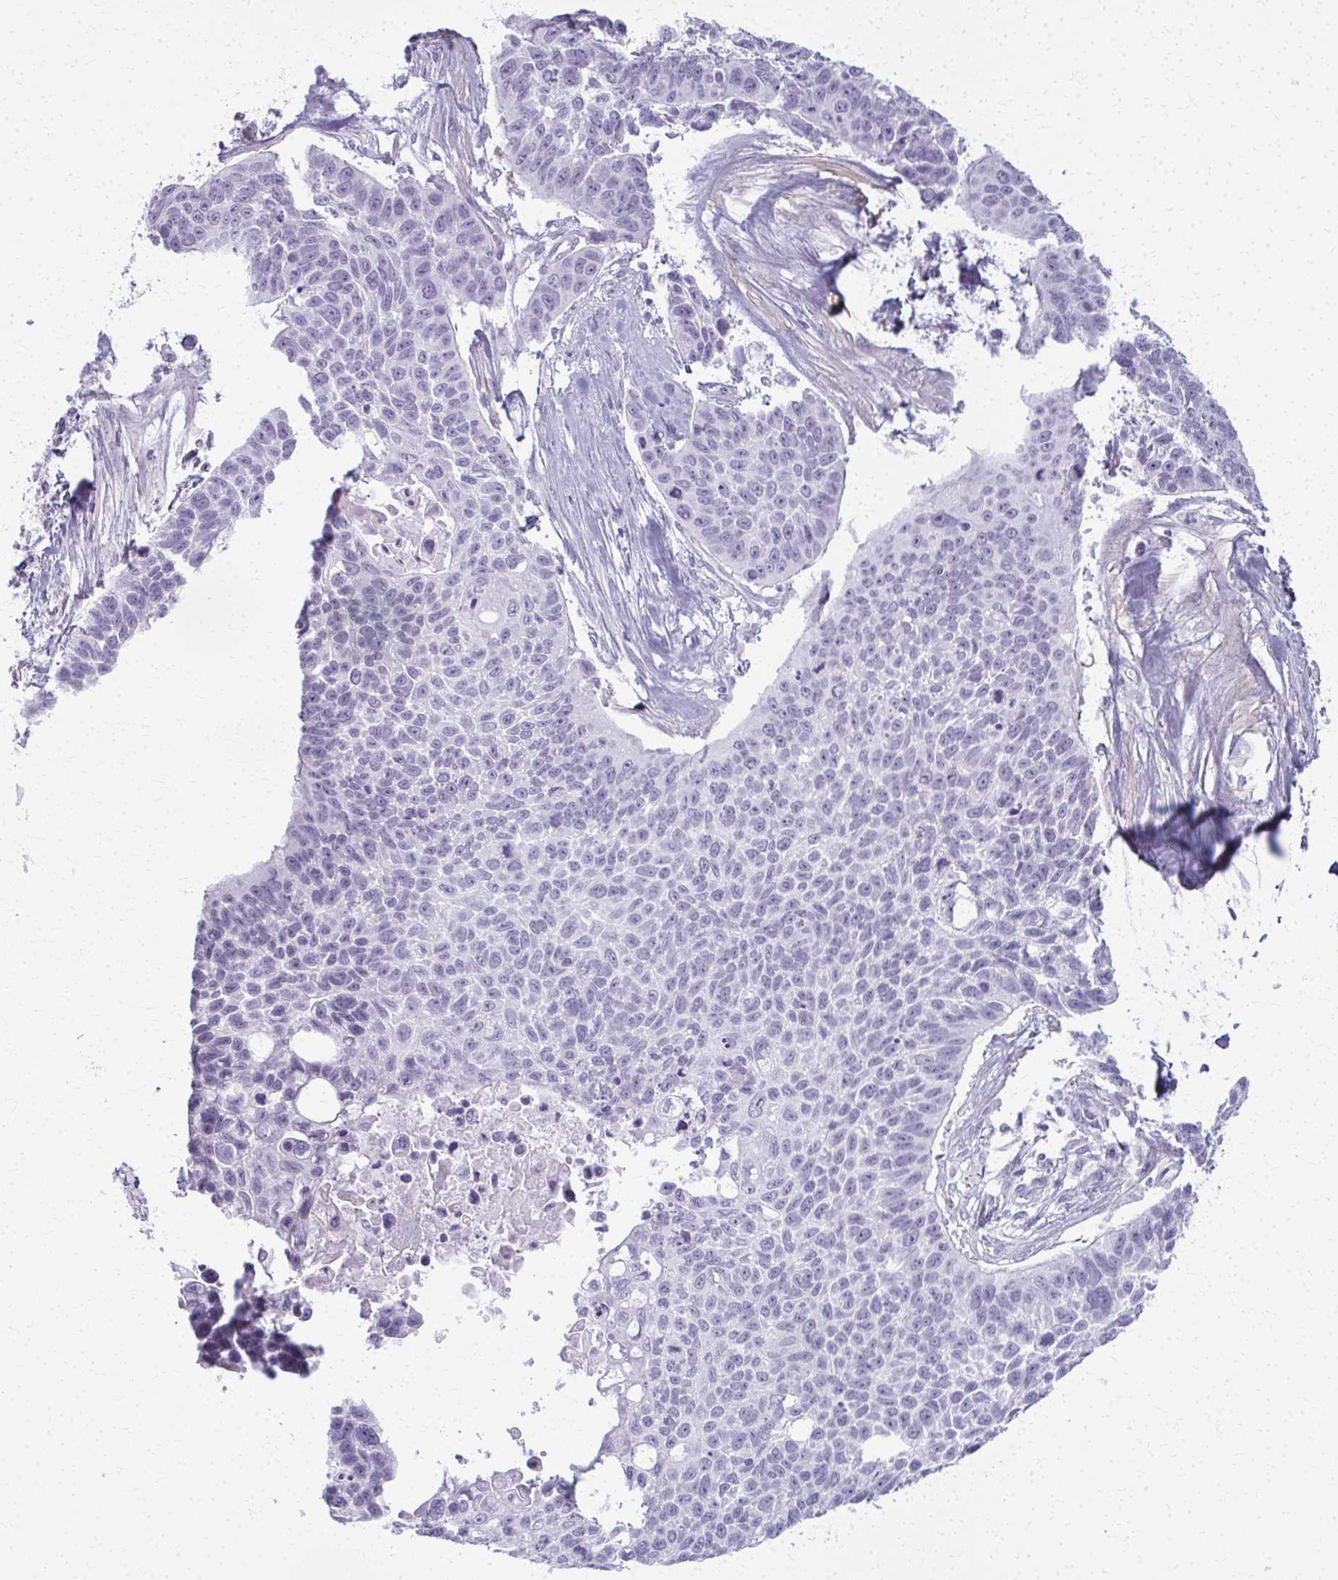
{"staining": {"intensity": "negative", "quantity": "none", "location": "none"}, "tissue": "lung cancer", "cell_type": "Tumor cells", "image_type": "cancer", "snomed": [{"axis": "morphology", "description": "Squamous cell carcinoma, NOS"}, {"axis": "topography", "description": "Lung"}], "caption": "Human lung cancer (squamous cell carcinoma) stained for a protein using immunohistochemistry (IHC) shows no expression in tumor cells.", "gene": "CA3", "patient": {"sex": "male", "age": 62}}